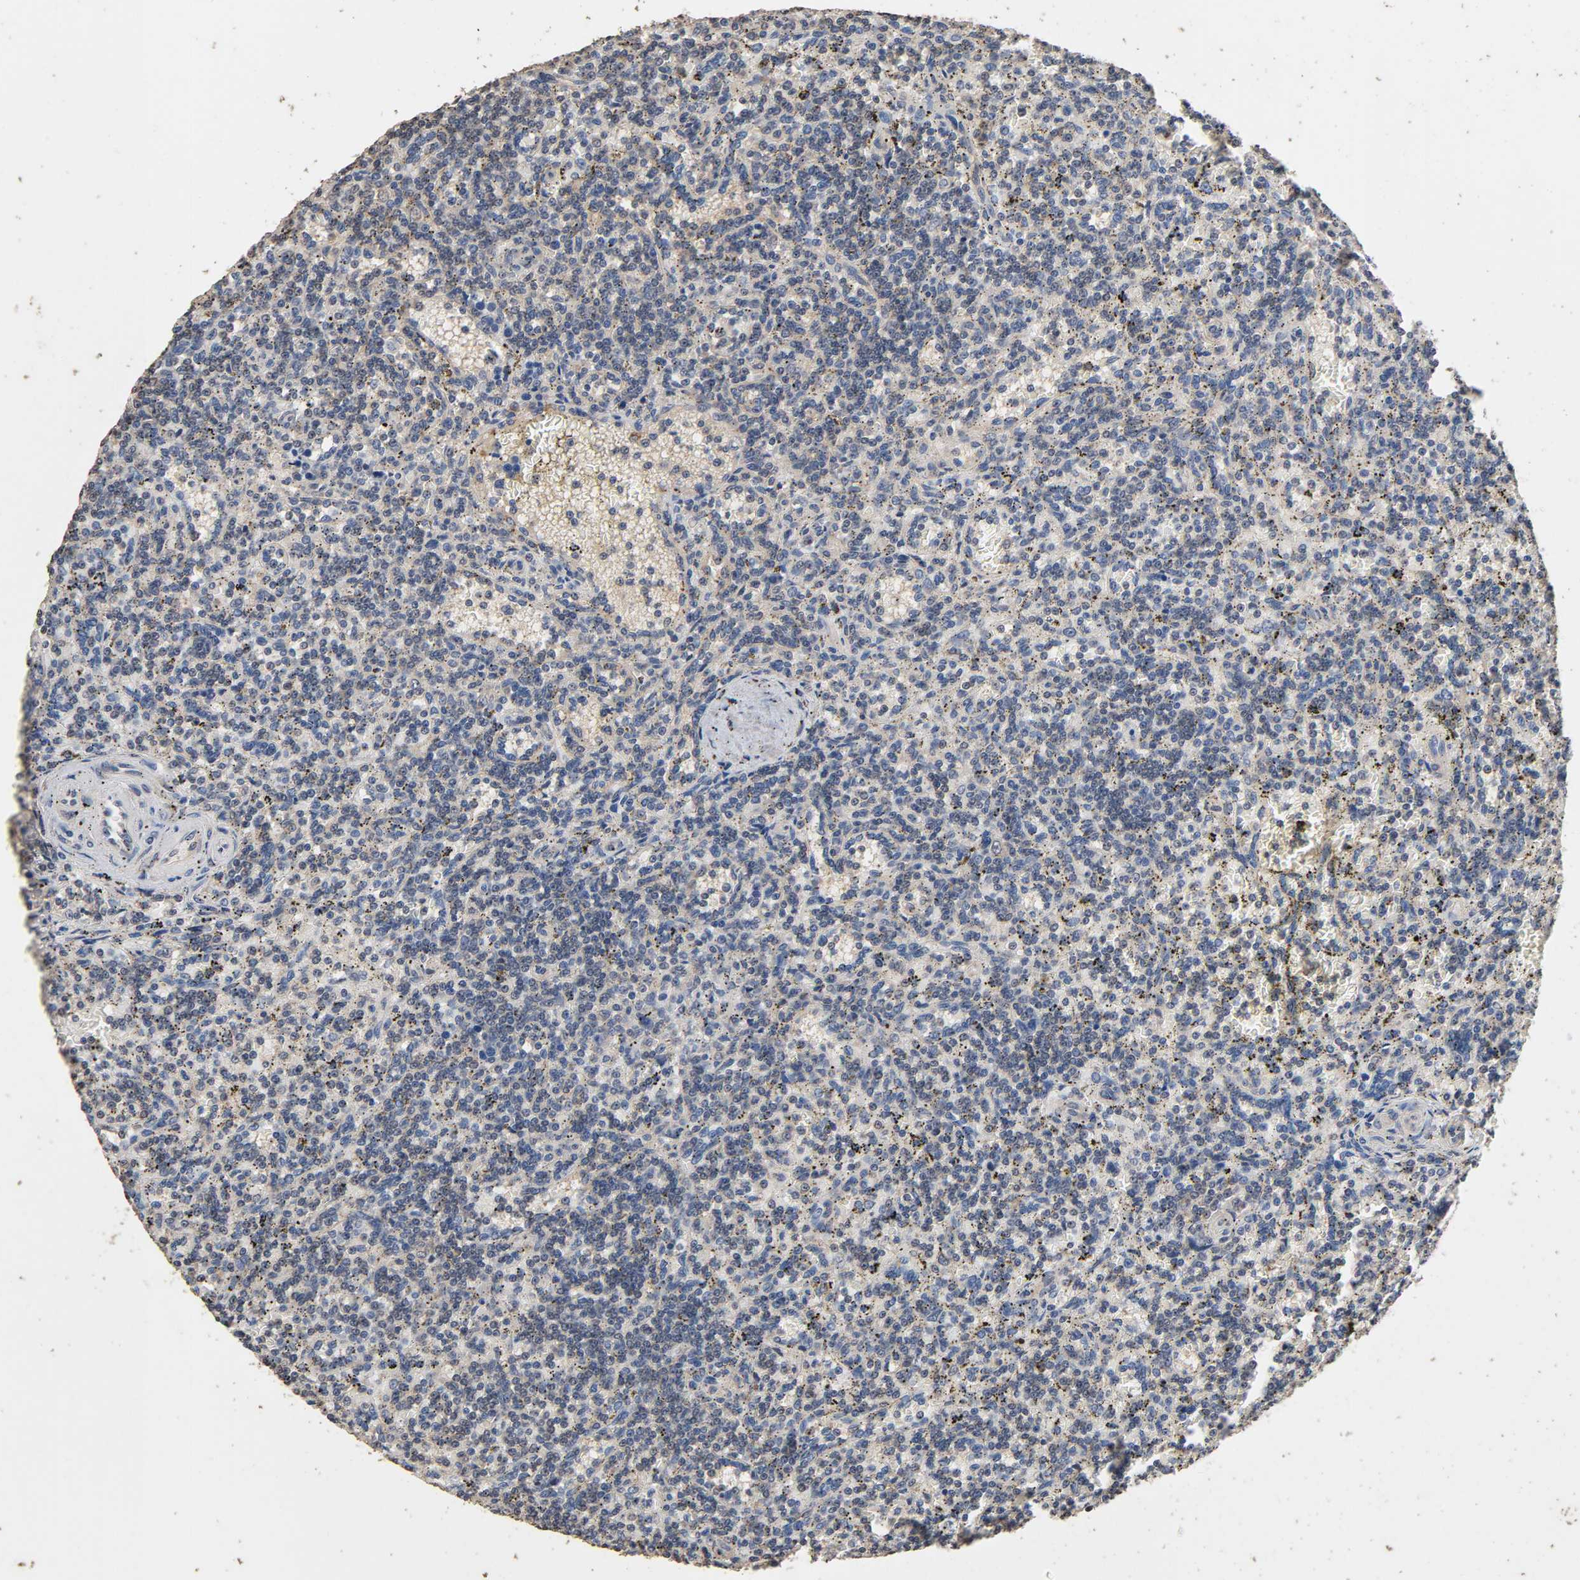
{"staining": {"intensity": "weak", "quantity": "25%-75%", "location": "cytoplasmic/membranous"}, "tissue": "lymphoma", "cell_type": "Tumor cells", "image_type": "cancer", "snomed": [{"axis": "morphology", "description": "Malignant lymphoma, non-Hodgkin's type, Low grade"}, {"axis": "topography", "description": "Spleen"}], "caption": "Immunohistochemical staining of human low-grade malignant lymphoma, non-Hodgkin's type shows low levels of weak cytoplasmic/membranous protein positivity in about 25%-75% of tumor cells.", "gene": "ARHGEF7", "patient": {"sex": "male", "age": 73}}